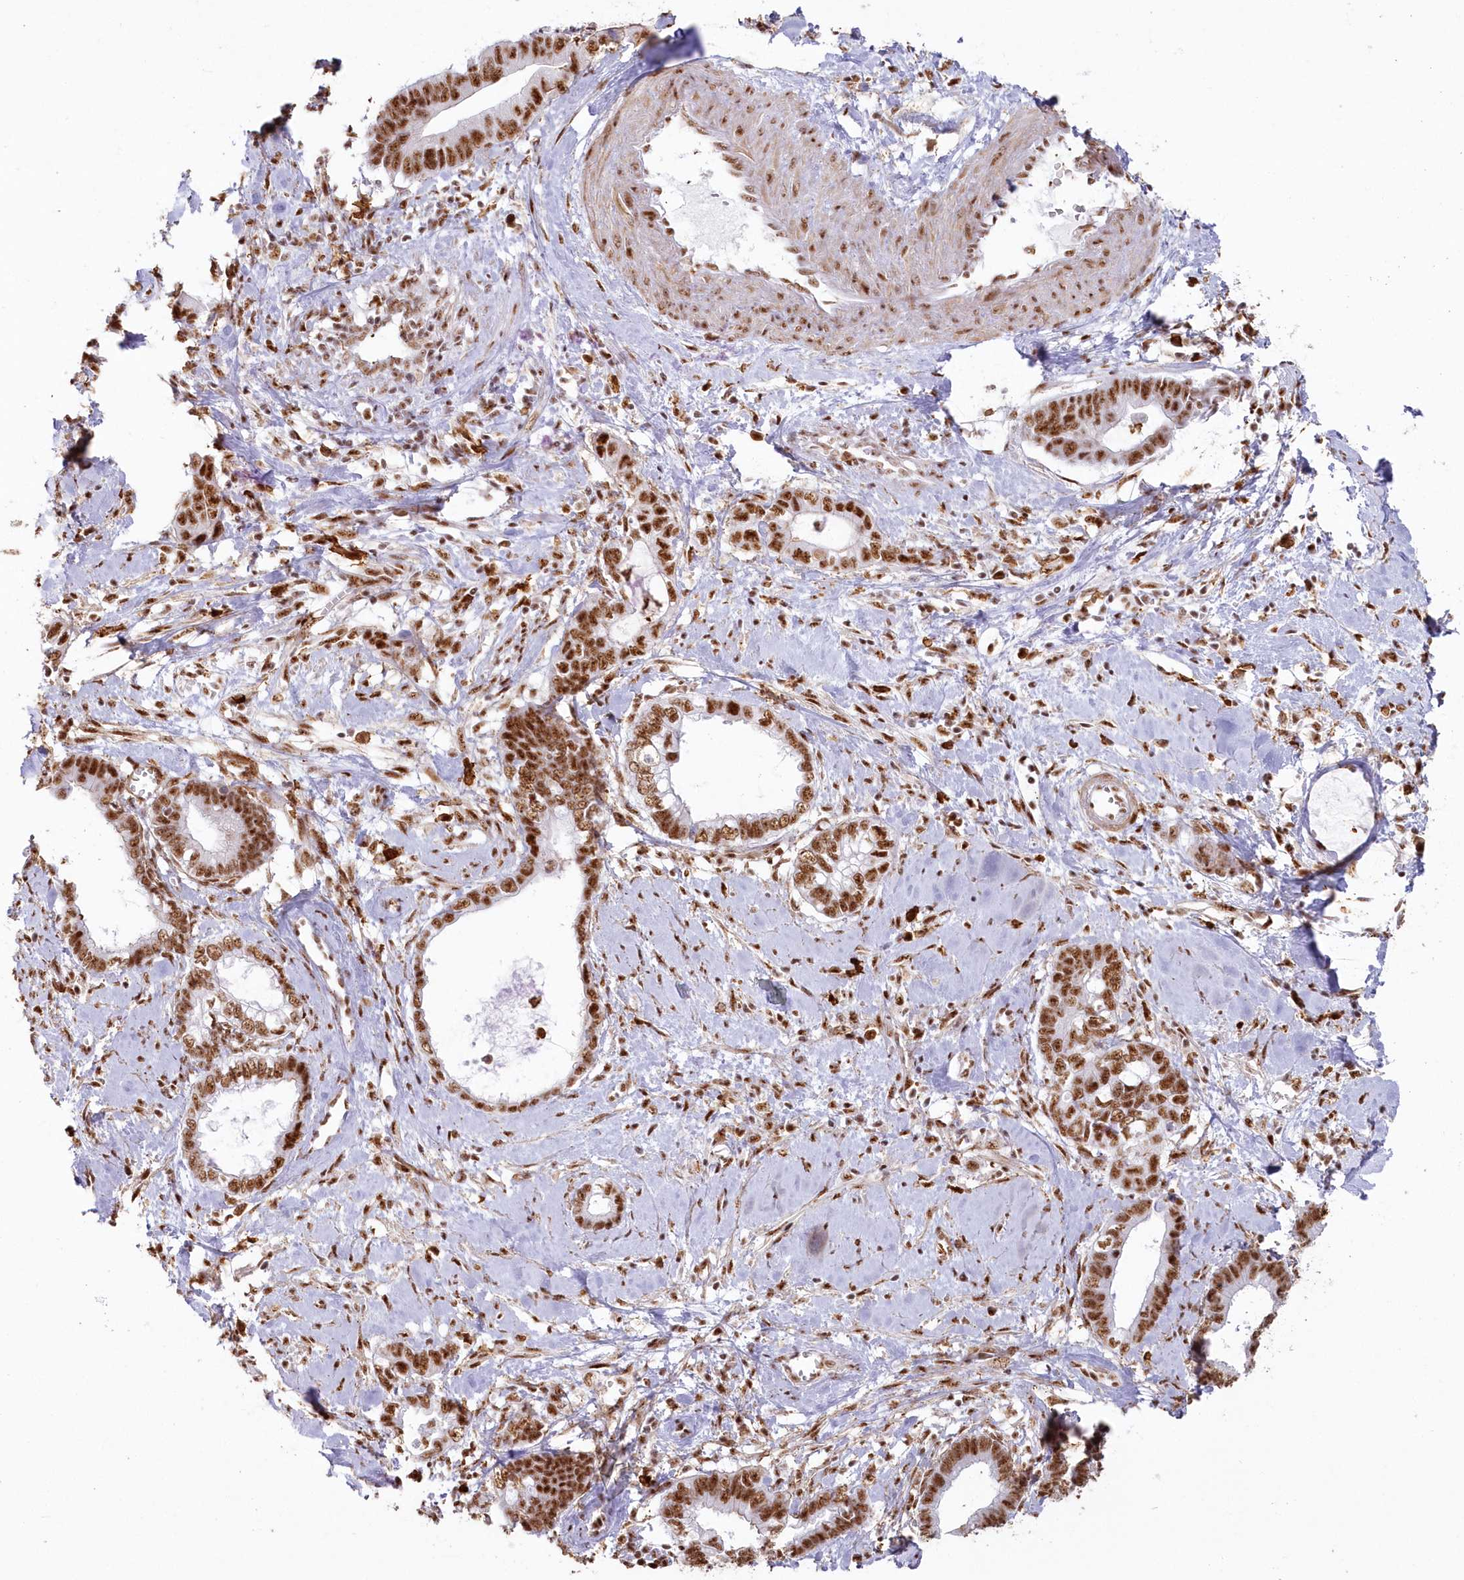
{"staining": {"intensity": "strong", "quantity": ">75%", "location": "nuclear"}, "tissue": "cervical cancer", "cell_type": "Tumor cells", "image_type": "cancer", "snomed": [{"axis": "morphology", "description": "Adenocarcinoma, NOS"}, {"axis": "topography", "description": "Cervix"}], "caption": "Protein expression analysis of cervical cancer displays strong nuclear positivity in approximately >75% of tumor cells.", "gene": "DDX46", "patient": {"sex": "female", "age": 44}}